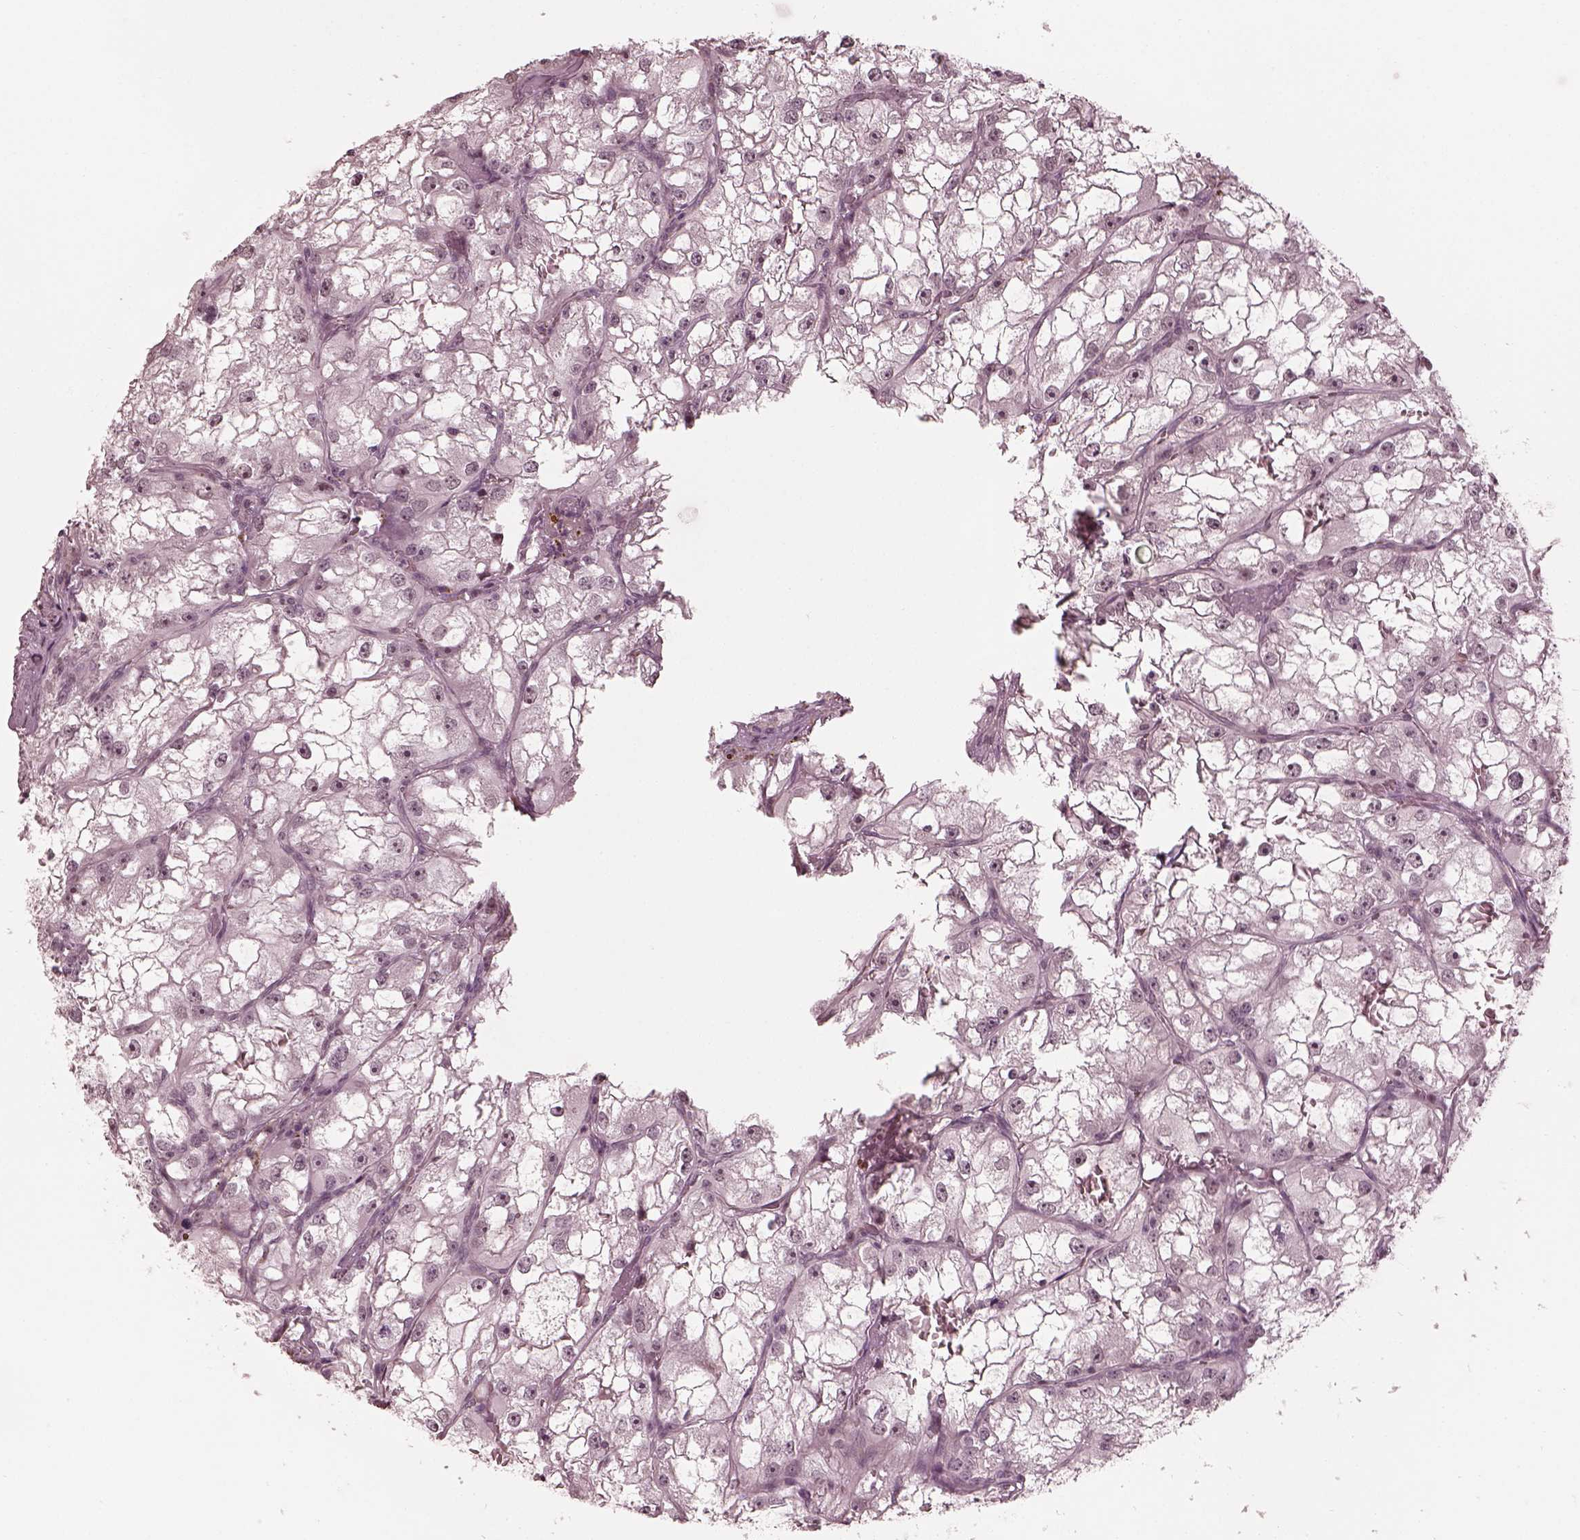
{"staining": {"intensity": "negative", "quantity": "none", "location": "none"}, "tissue": "renal cancer", "cell_type": "Tumor cells", "image_type": "cancer", "snomed": [{"axis": "morphology", "description": "Adenocarcinoma, NOS"}, {"axis": "topography", "description": "Kidney"}], "caption": "Histopathology image shows no significant protein positivity in tumor cells of renal cancer (adenocarcinoma).", "gene": "RPGRIP1", "patient": {"sex": "male", "age": 59}}